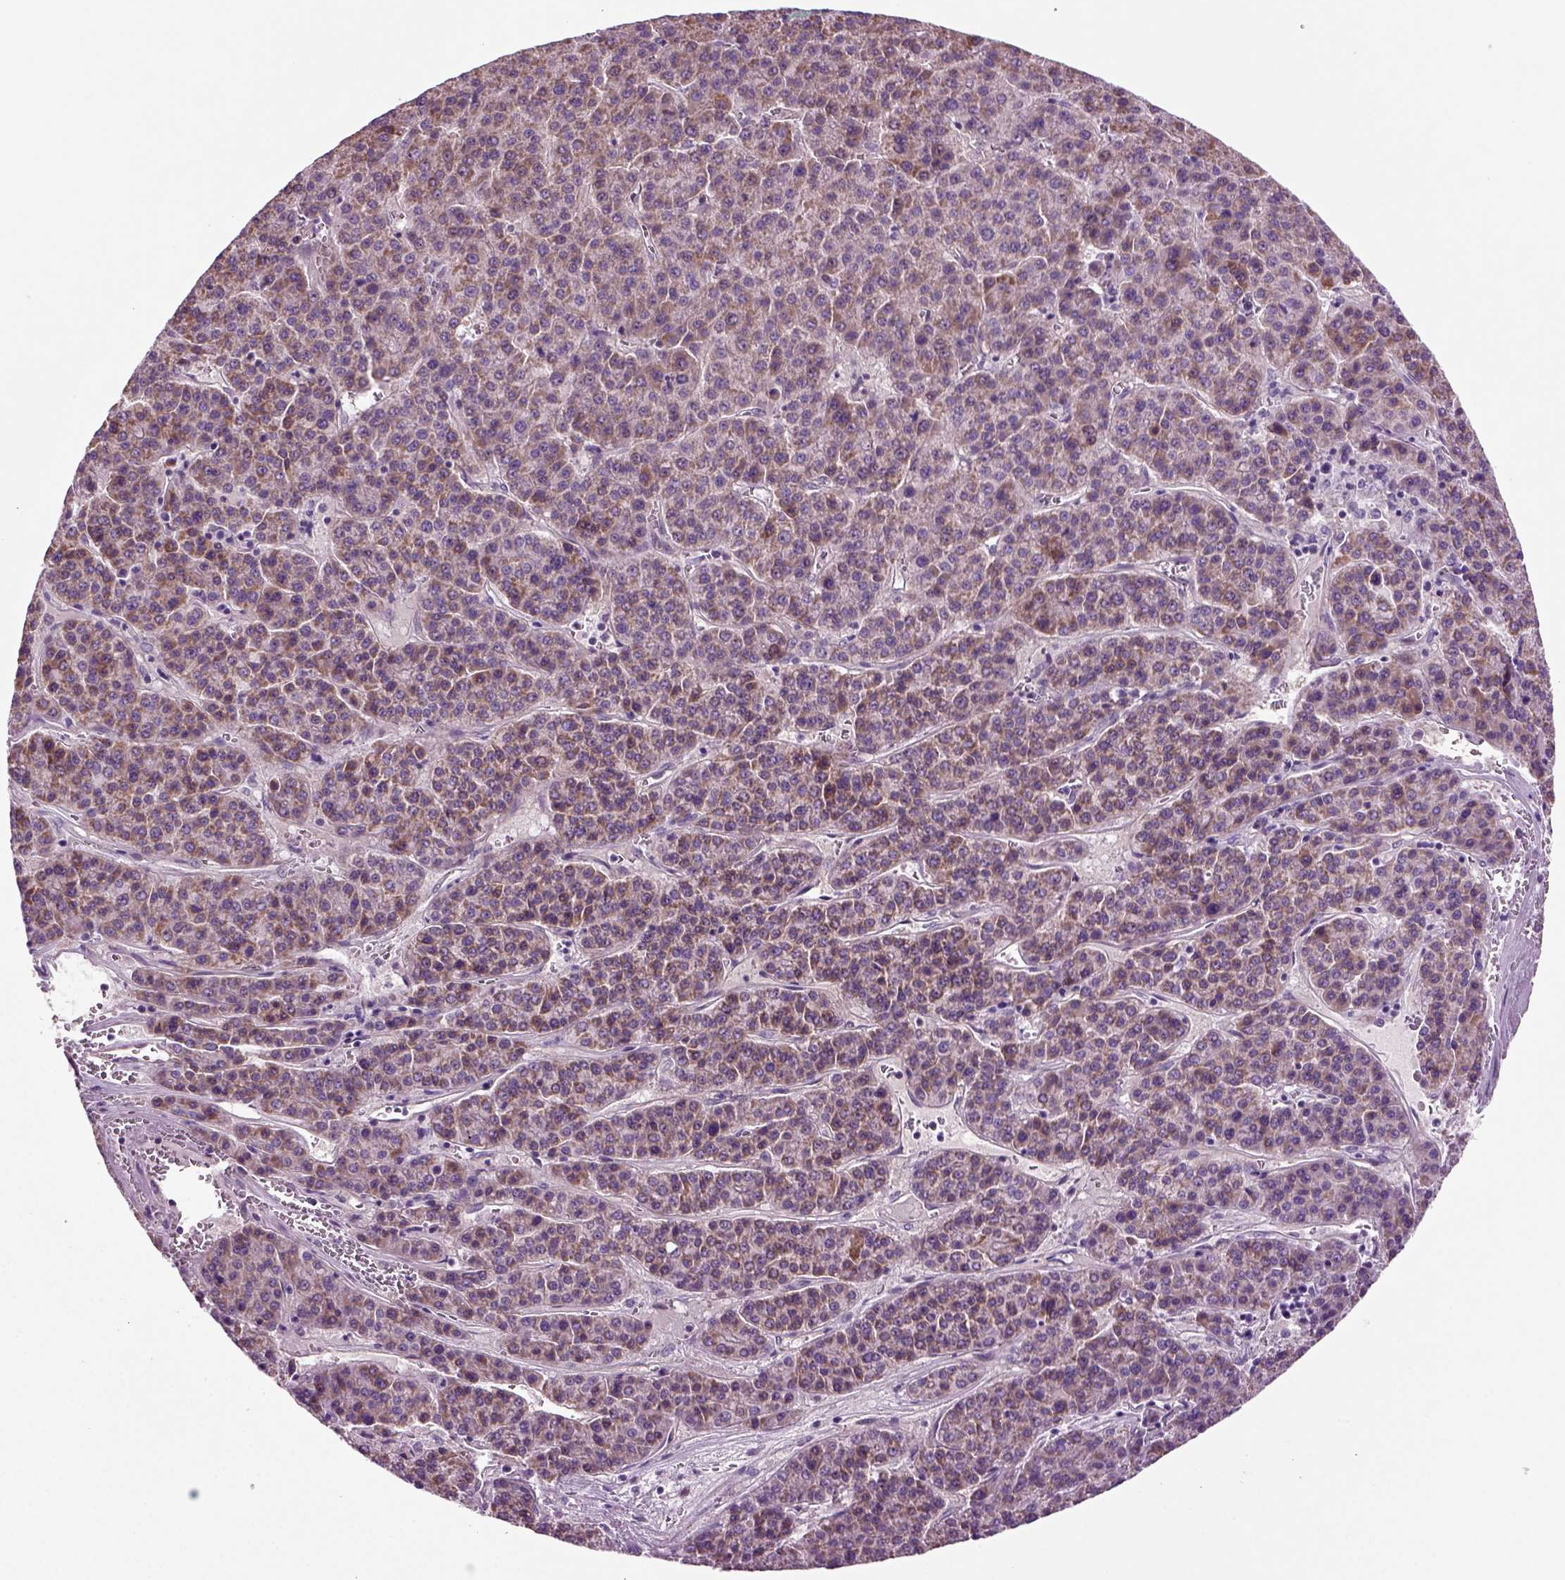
{"staining": {"intensity": "moderate", "quantity": "25%-75%", "location": "cytoplasmic/membranous"}, "tissue": "liver cancer", "cell_type": "Tumor cells", "image_type": "cancer", "snomed": [{"axis": "morphology", "description": "Carcinoma, Hepatocellular, NOS"}, {"axis": "topography", "description": "Liver"}], "caption": "Protein staining demonstrates moderate cytoplasmic/membranous positivity in about 25%-75% of tumor cells in hepatocellular carcinoma (liver).", "gene": "COL9A2", "patient": {"sex": "female", "age": 58}}